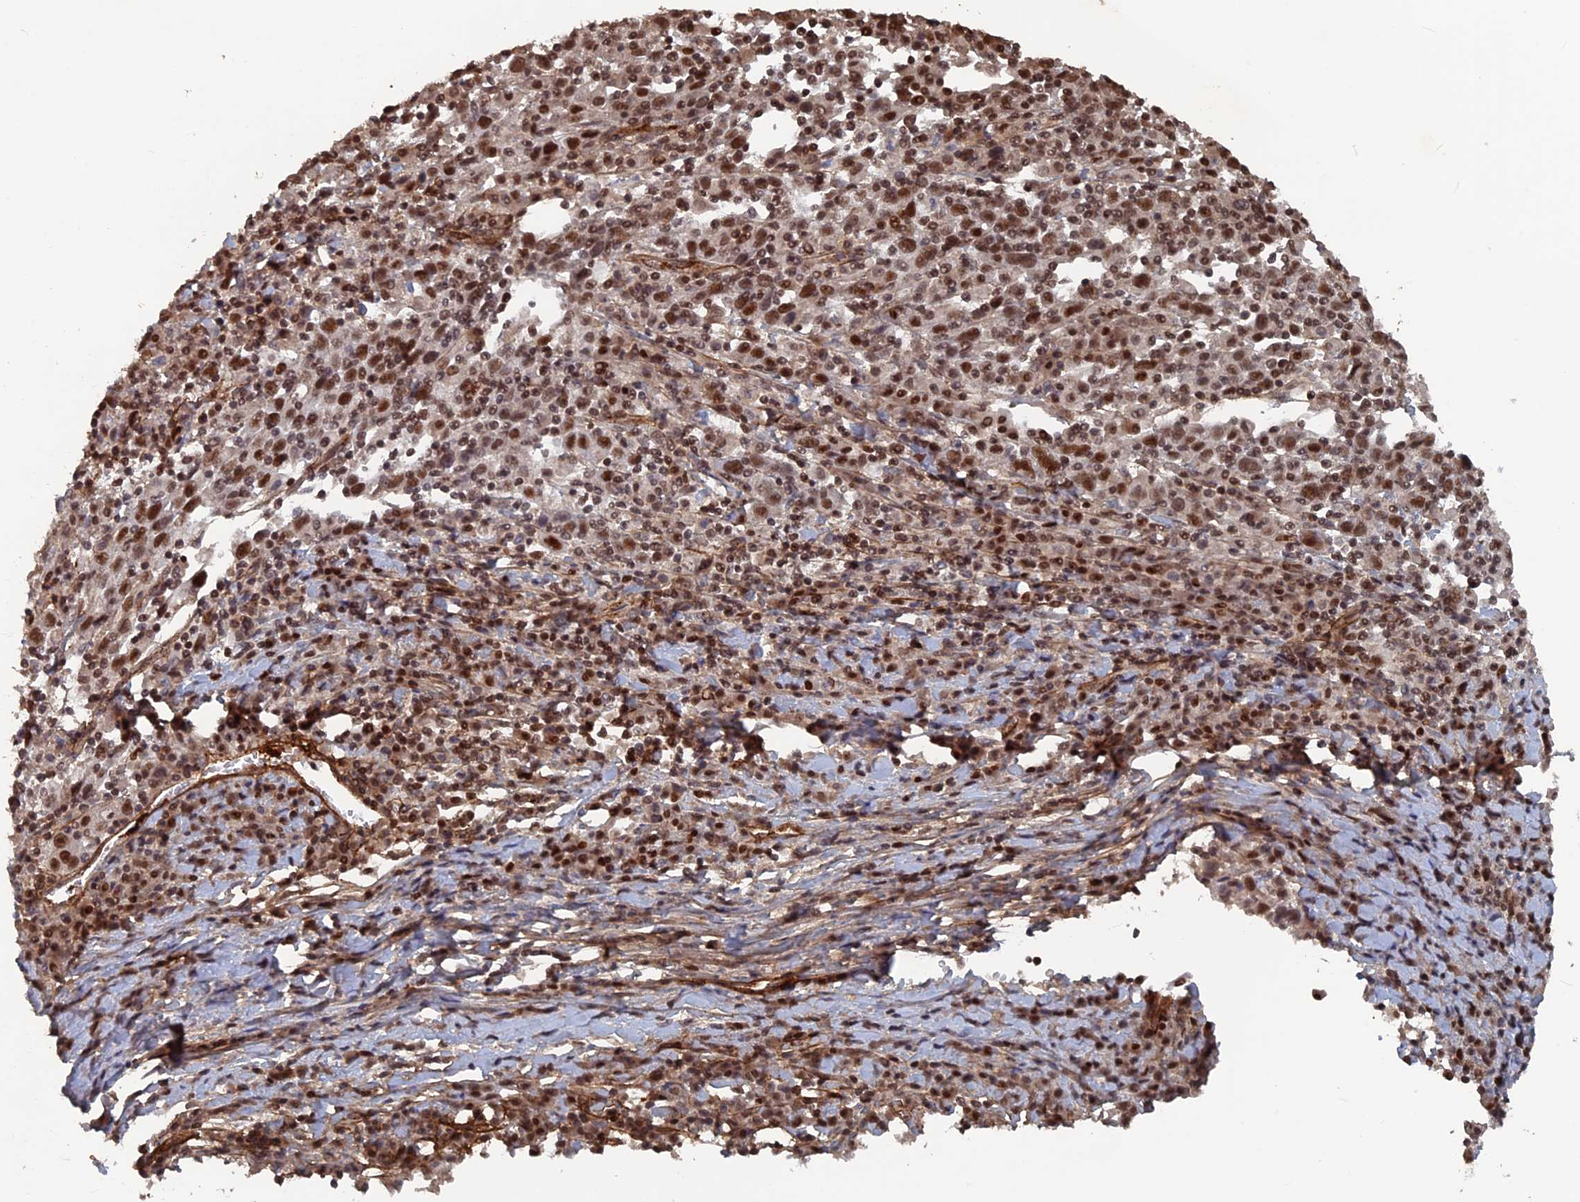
{"staining": {"intensity": "strong", "quantity": ">75%", "location": "nuclear"}, "tissue": "cervical cancer", "cell_type": "Tumor cells", "image_type": "cancer", "snomed": [{"axis": "morphology", "description": "Squamous cell carcinoma, NOS"}, {"axis": "topography", "description": "Cervix"}], "caption": "Protein expression analysis of cervical squamous cell carcinoma reveals strong nuclear expression in about >75% of tumor cells.", "gene": "SH3D21", "patient": {"sex": "female", "age": 46}}